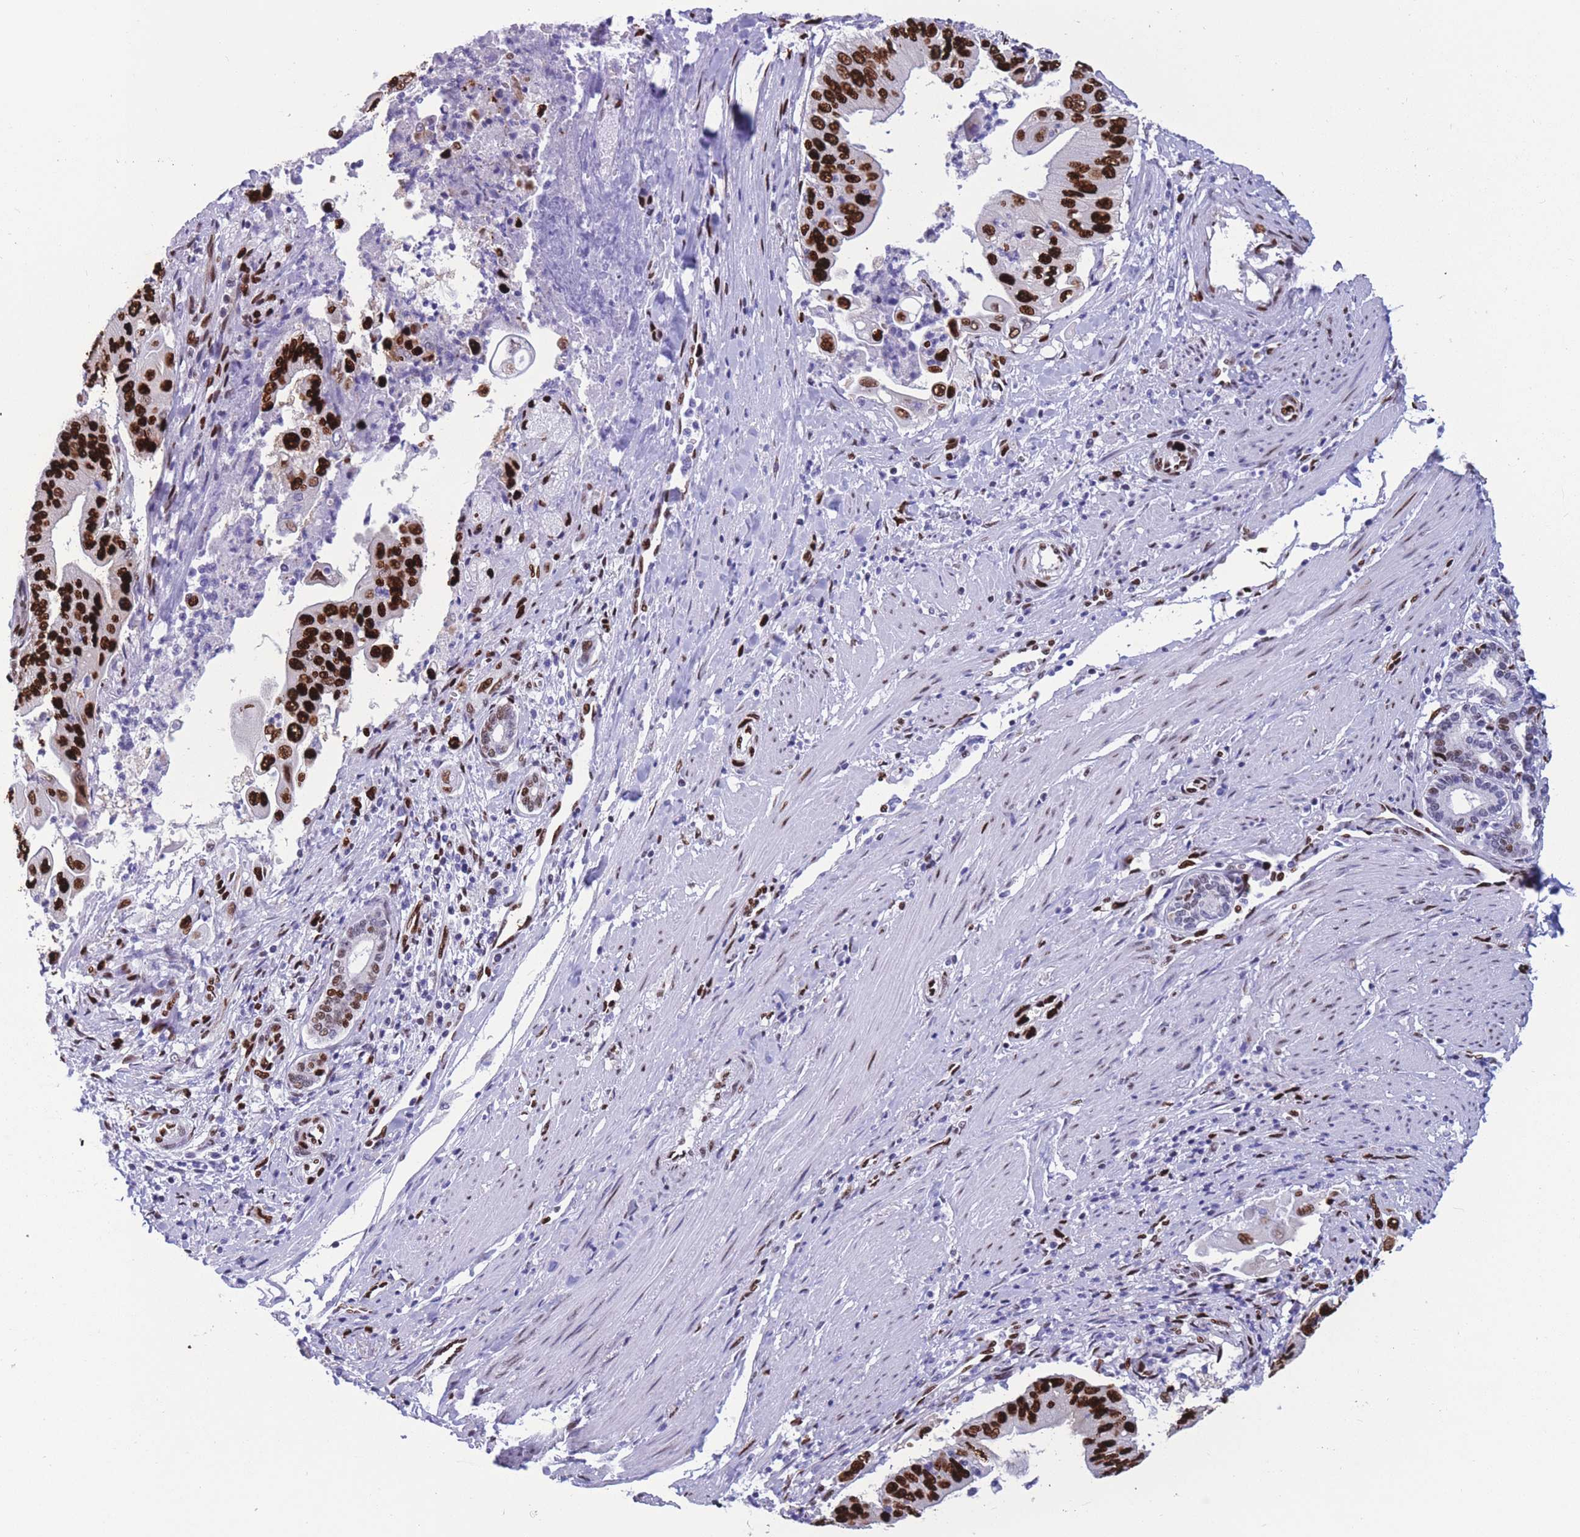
{"staining": {"intensity": "strong", "quantity": ">75%", "location": "nuclear"}, "tissue": "pancreatic cancer", "cell_type": "Tumor cells", "image_type": "cancer", "snomed": [{"axis": "morphology", "description": "Adenocarcinoma, NOS"}, {"axis": "topography", "description": "Pancreas"}], "caption": "Tumor cells show high levels of strong nuclear positivity in approximately >75% of cells in adenocarcinoma (pancreatic).", "gene": "NASP", "patient": {"sex": "female", "age": 77}}